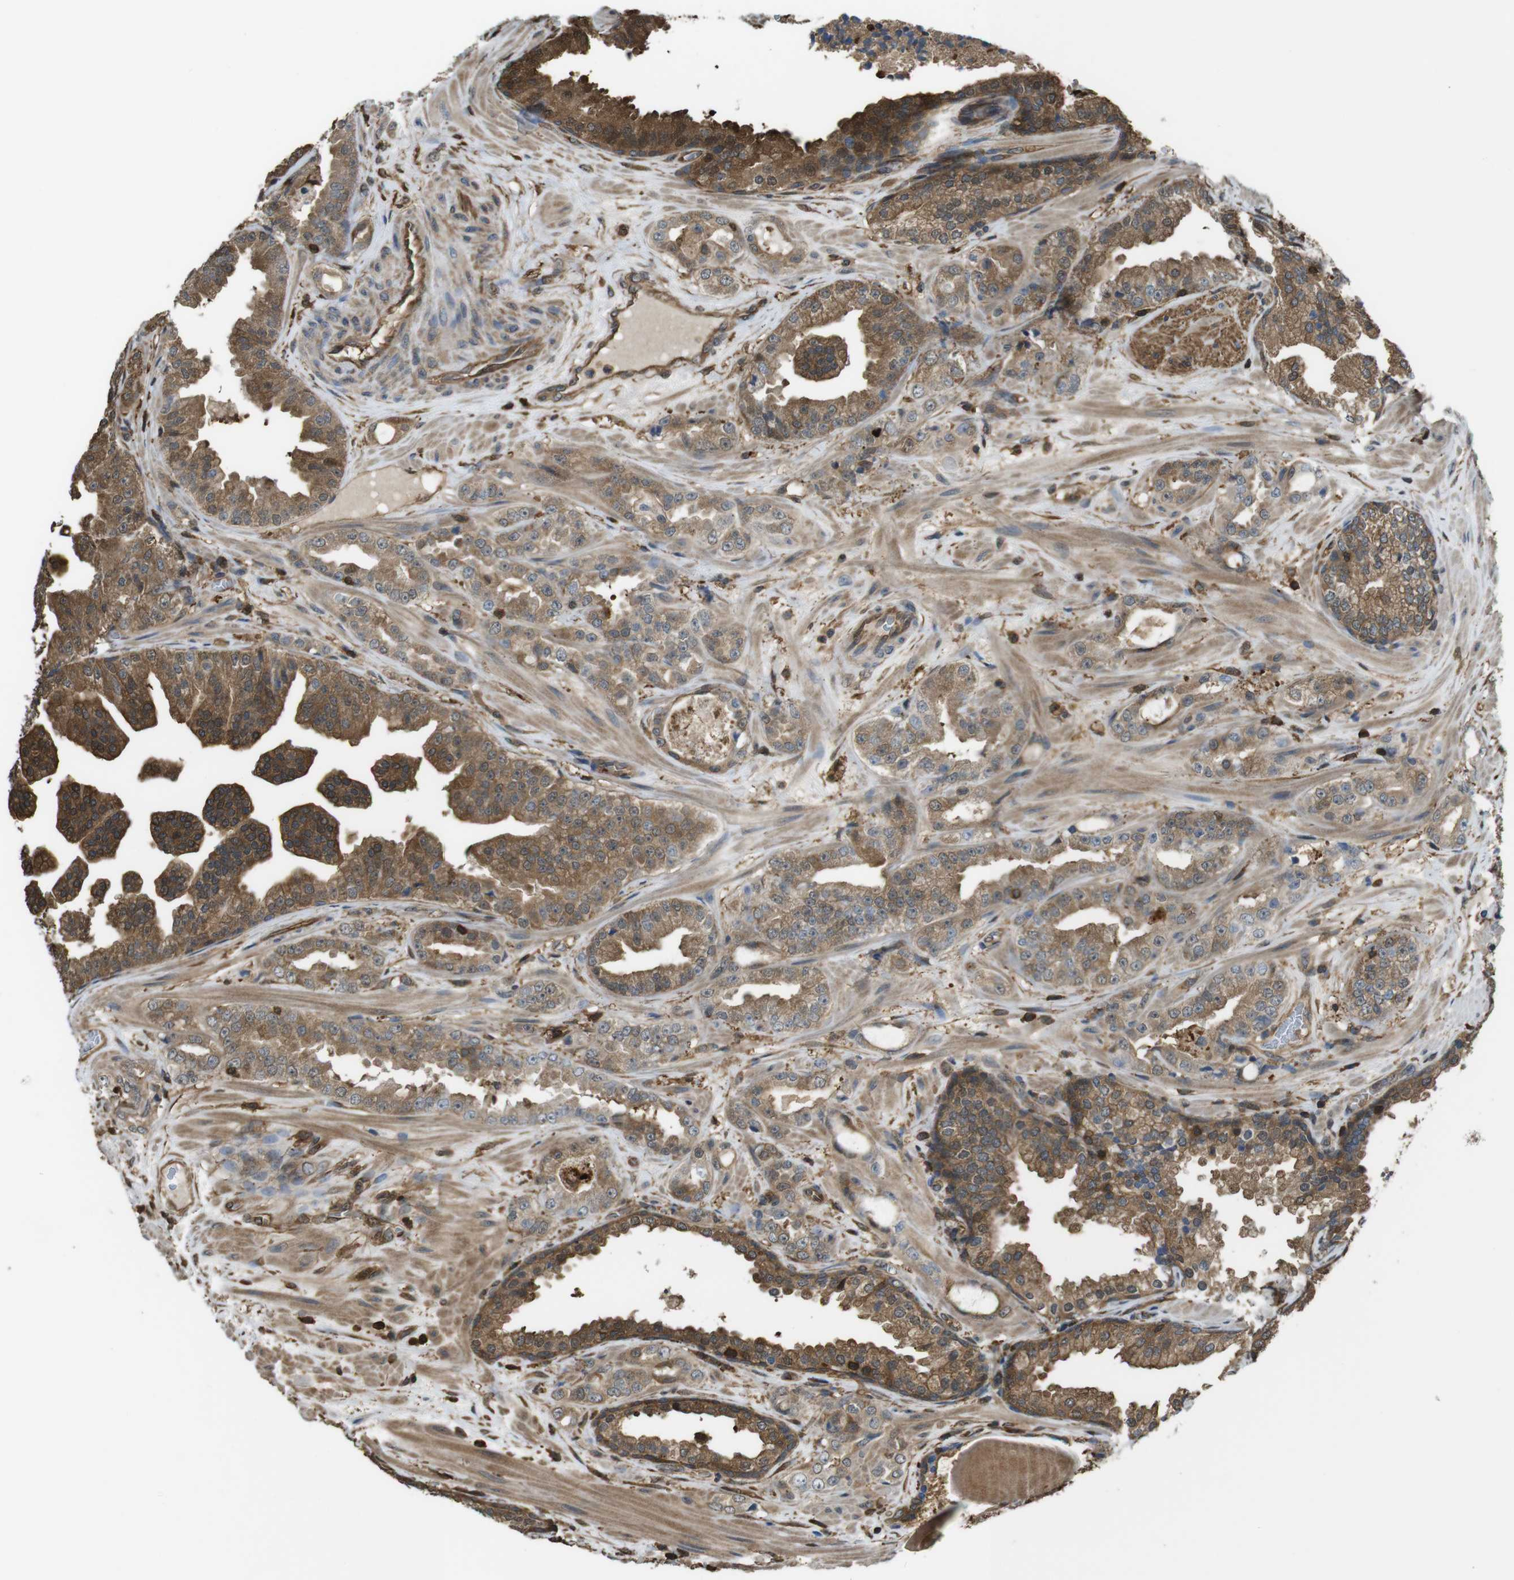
{"staining": {"intensity": "strong", "quantity": ">75%", "location": "cytoplasmic/membranous,nuclear"}, "tissue": "prostate cancer", "cell_type": "Tumor cells", "image_type": "cancer", "snomed": [{"axis": "morphology", "description": "Adenocarcinoma, High grade"}, {"axis": "topography", "description": "Prostate"}], "caption": "A histopathology image of human prostate cancer stained for a protein exhibits strong cytoplasmic/membranous and nuclear brown staining in tumor cells.", "gene": "ARHGDIA", "patient": {"sex": "male", "age": 65}}